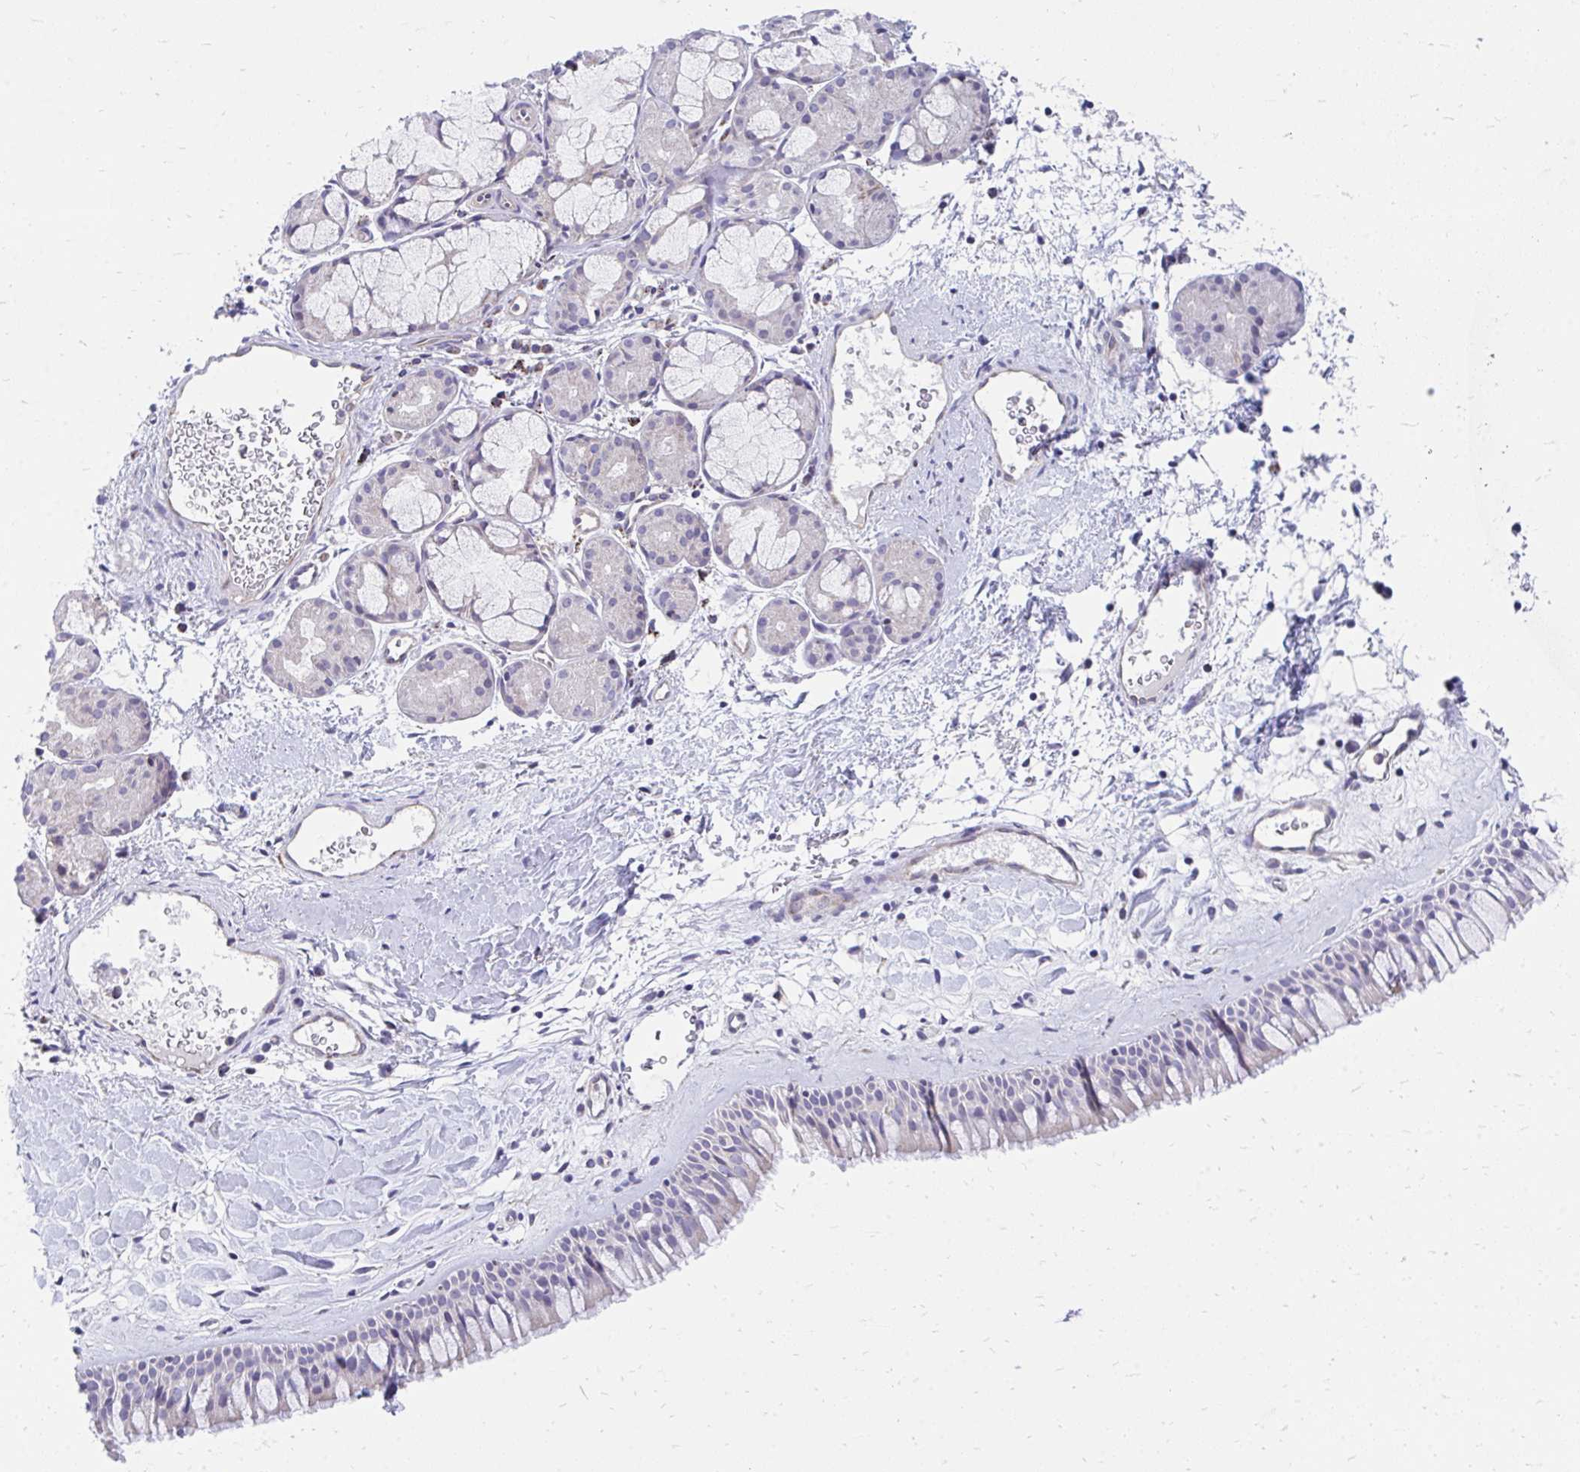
{"staining": {"intensity": "negative", "quantity": "none", "location": "none"}, "tissue": "nasopharynx", "cell_type": "Respiratory epithelial cells", "image_type": "normal", "snomed": [{"axis": "morphology", "description": "Normal tissue, NOS"}, {"axis": "topography", "description": "Nasopharynx"}], "caption": "This is an immunohistochemistry (IHC) image of benign human nasopharynx. There is no staining in respiratory epithelial cells.", "gene": "FHIP1B", "patient": {"sex": "male", "age": 65}}